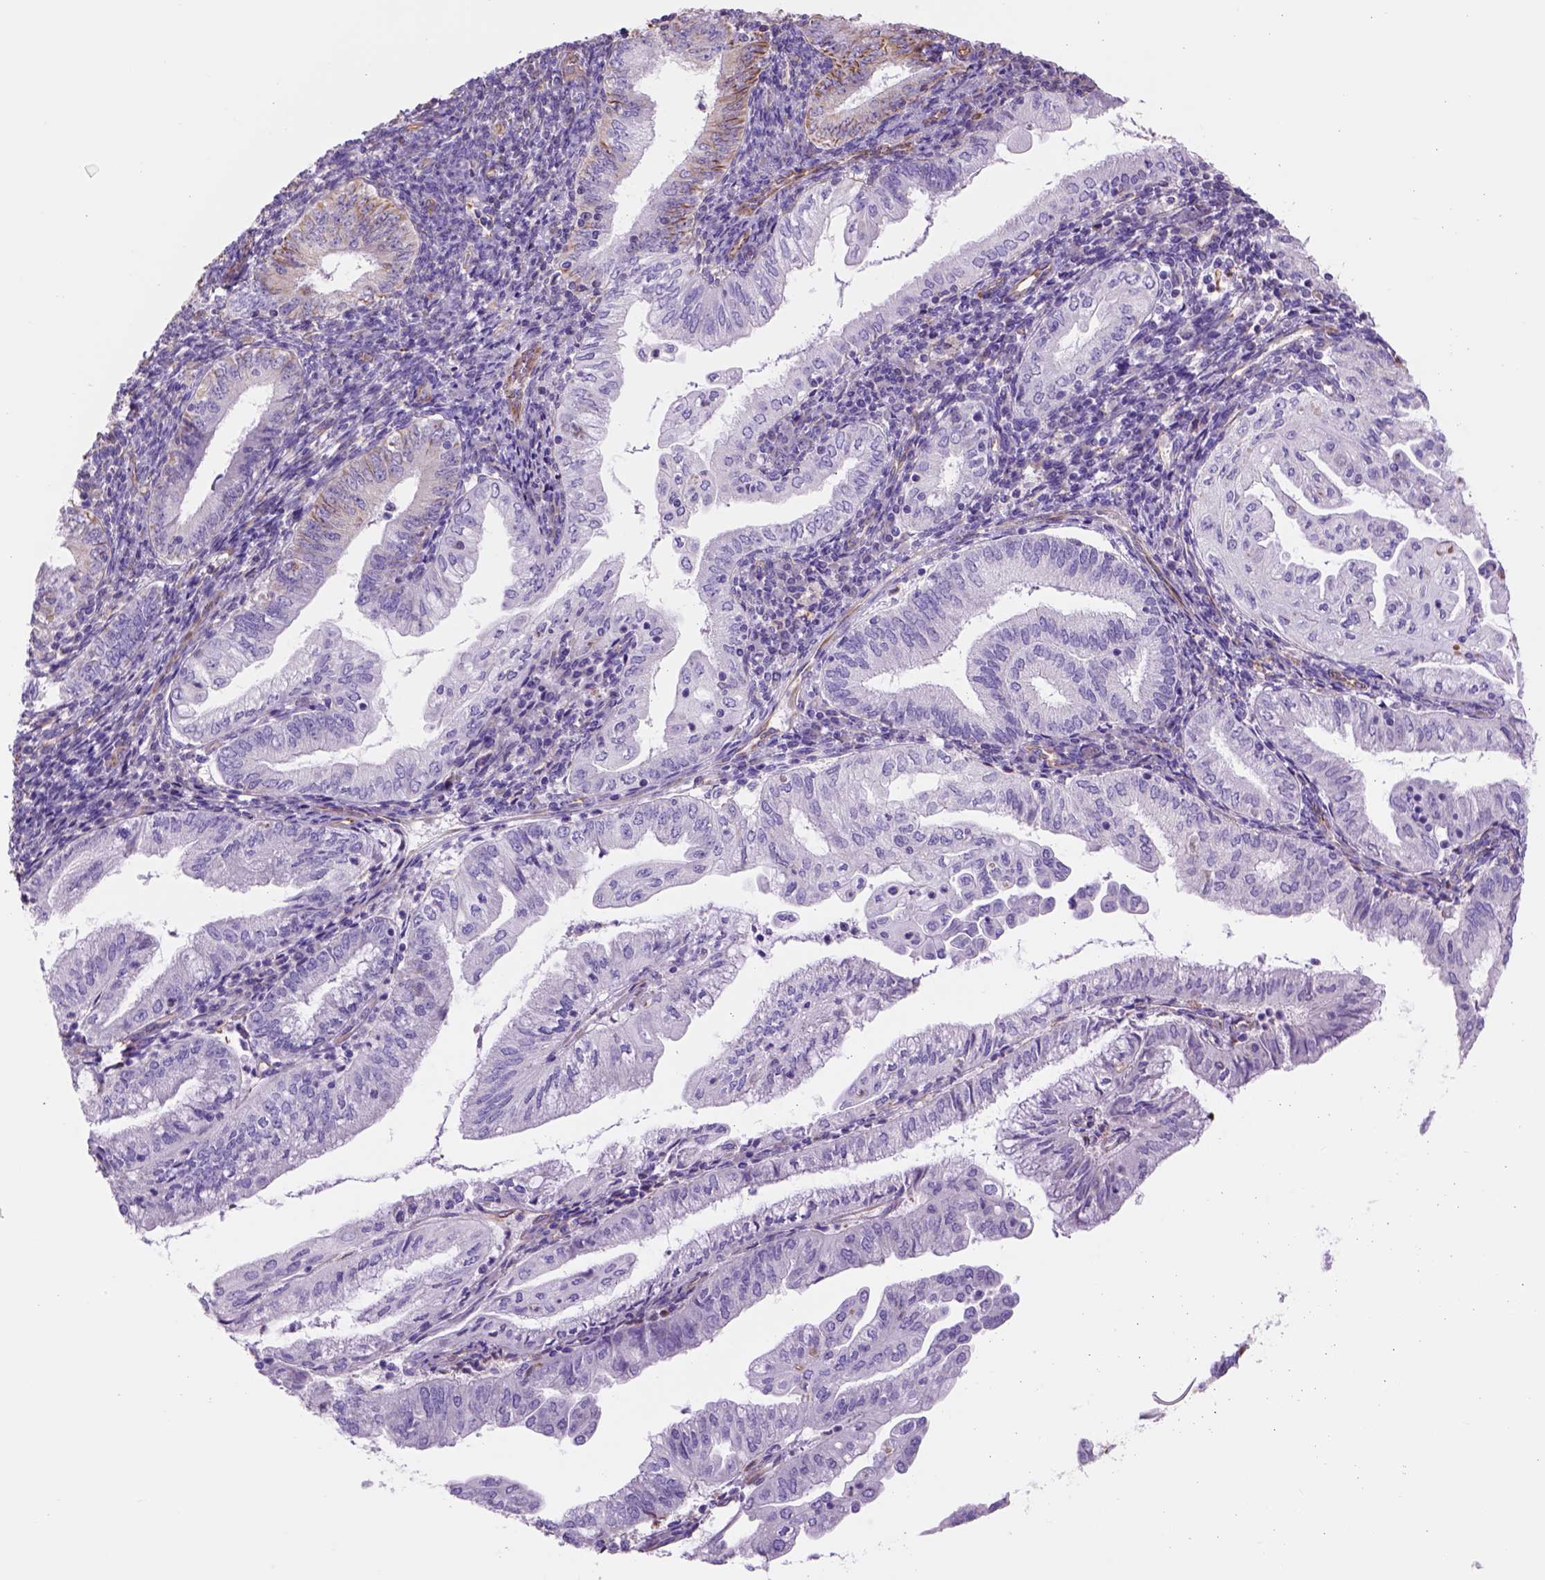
{"staining": {"intensity": "negative", "quantity": "none", "location": "none"}, "tissue": "endometrial cancer", "cell_type": "Tumor cells", "image_type": "cancer", "snomed": [{"axis": "morphology", "description": "Adenocarcinoma, NOS"}, {"axis": "topography", "description": "Endometrium"}], "caption": "Adenocarcinoma (endometrial) was stained to show a protein in brown. There is no significant positivity in tumor cells.", "gene": "ZZZ3", "patient": {"sex": "female", "age": 55}}